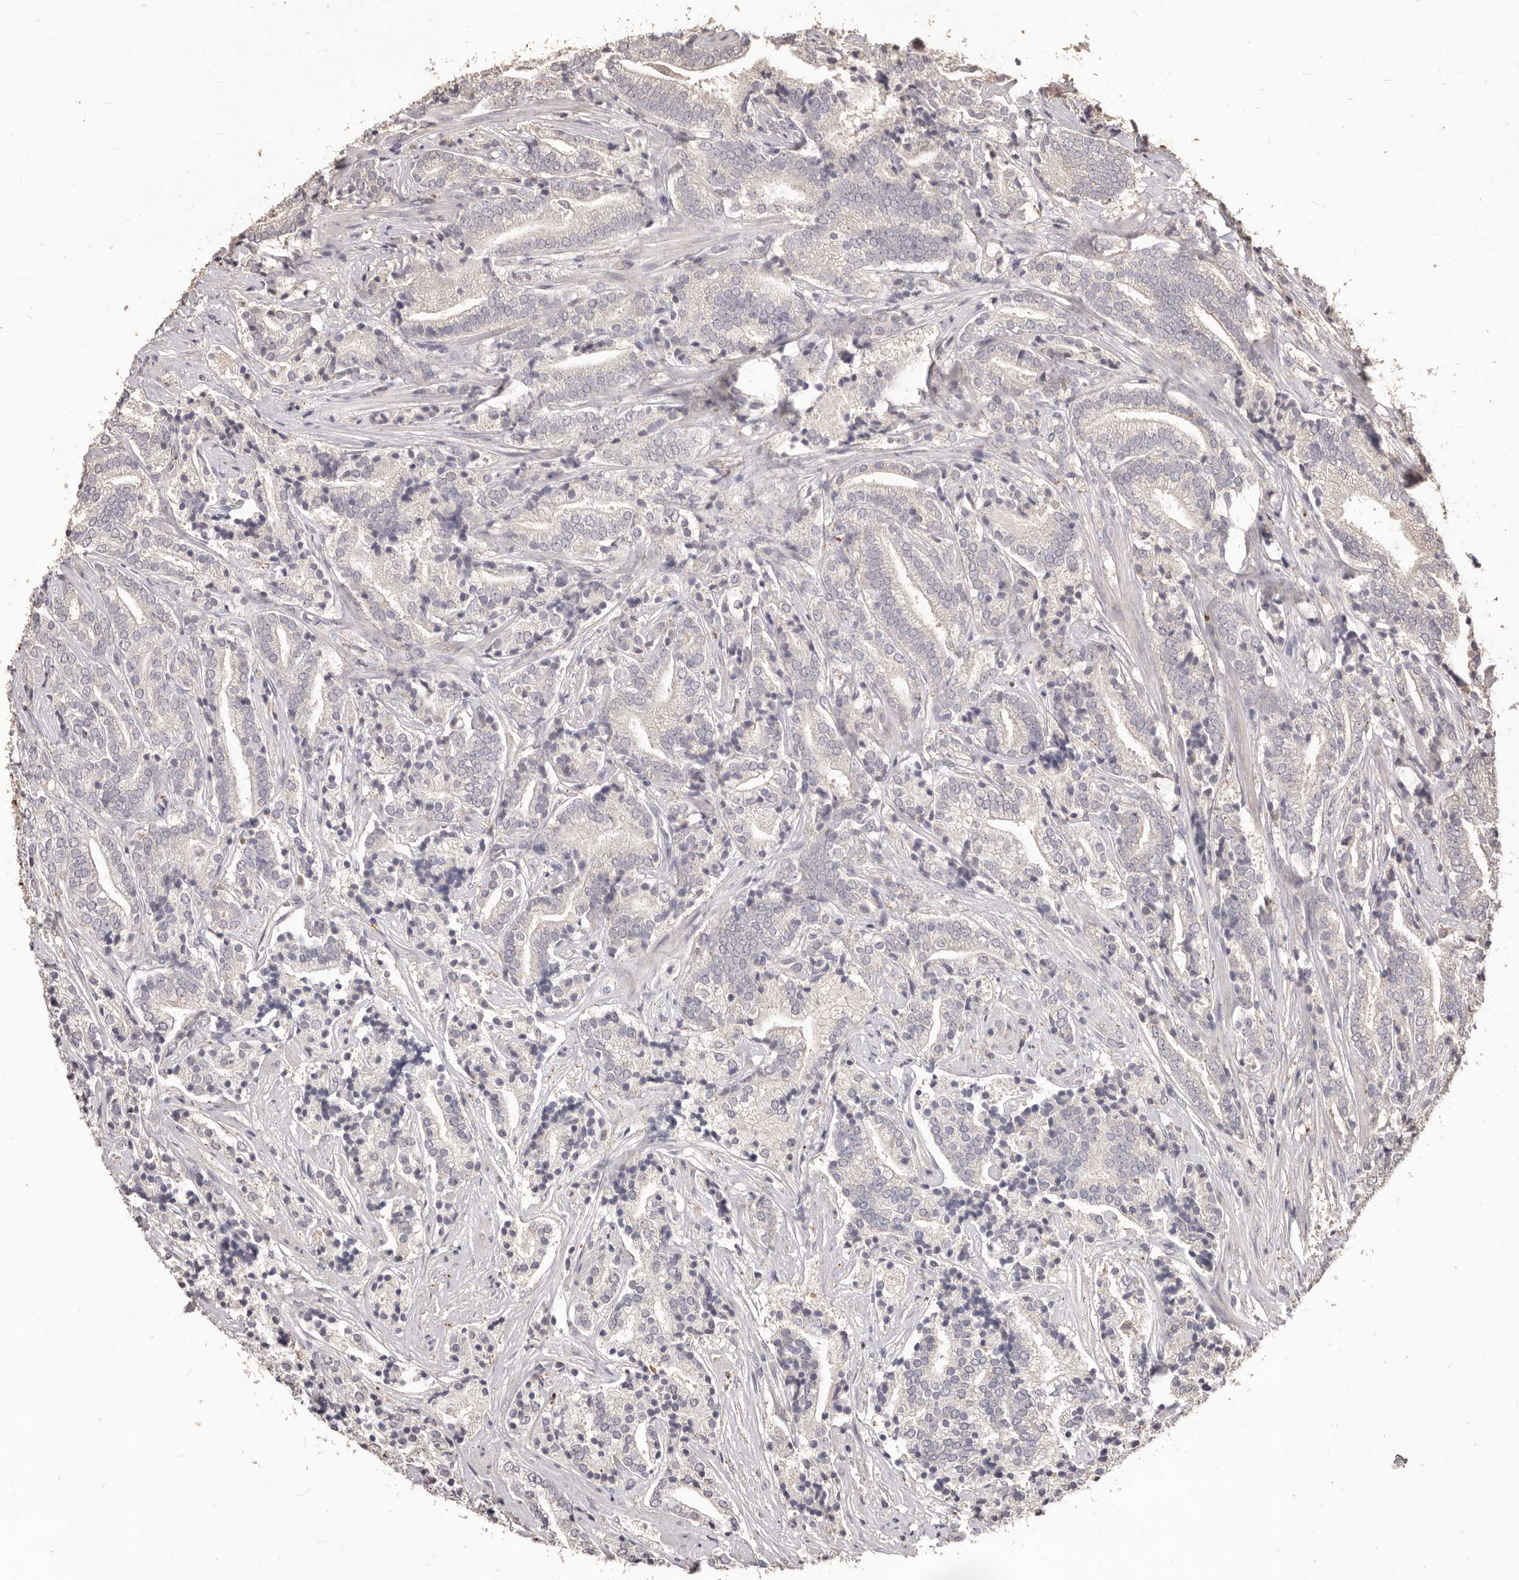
{"staining": {"intensity": "negative", "quantity": "none", "location": "none"}, "tissue": "prostate cancer", "cell_type": "Tumor cells", "image_type": "cancer", "snomed": [{"axis": "morphology", "description": "Adenocarcinoma, High grade"}, {"axis": "topography", "description": "Prostate"}], "caption": "Immunohistochemical staining of adenocarcinoma (high-grade) (prostate) demonstrates no significant staining in tumor cells. Brightfield microscopy of IHC stained with DAB (3,3'-diaminobenzidine) (brown) and hematoxylin (blue), captured at high magnification.", "gene": "PRSS27", "patient": {"sex": "male", "age": 57}}